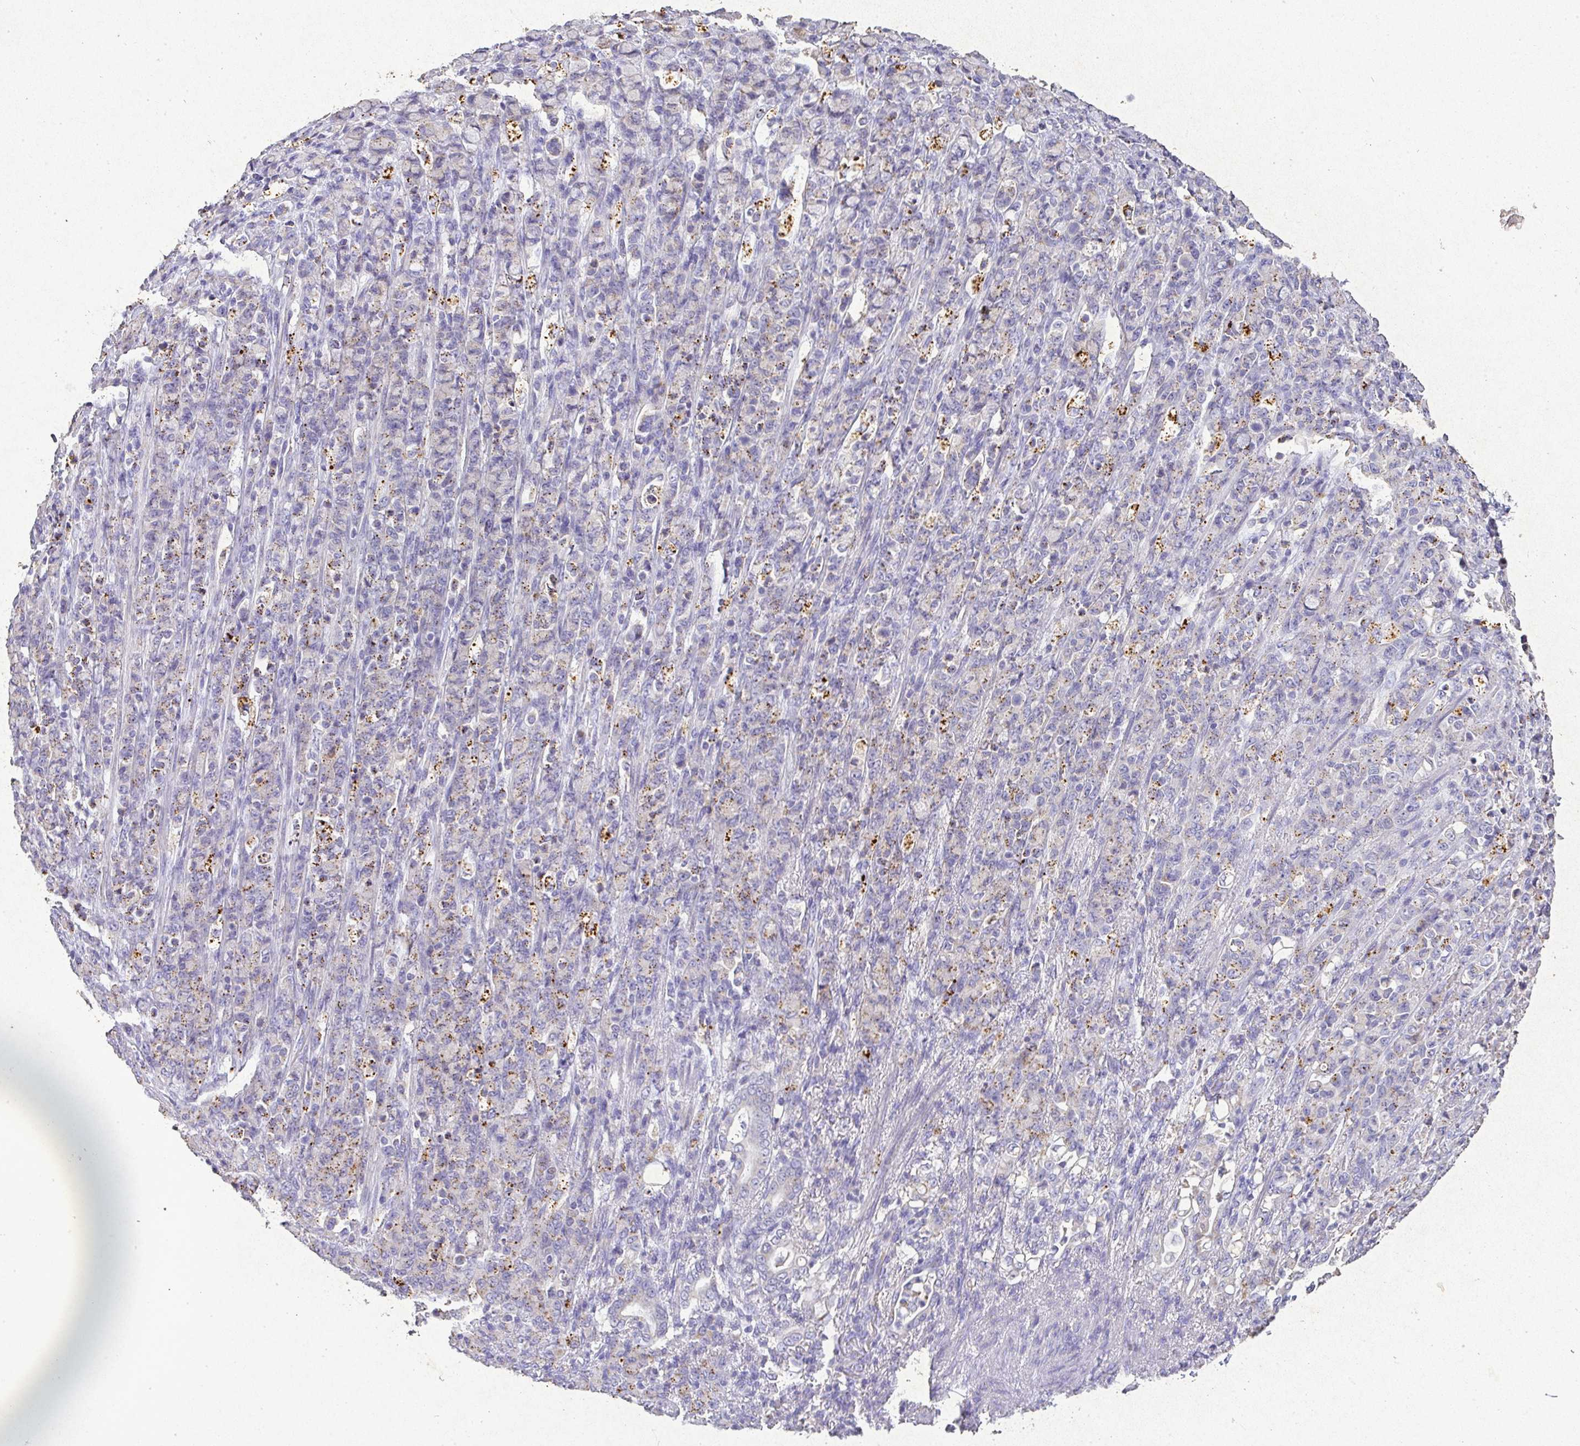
{"staining": {"intensity": "moderate", "quantity": "<25%", "location": "cytoplasmic/membranous"}, "tissue": "stomach cancer", "cell_type": "Tumor cells", "image_type": "cancer", "snomed": [{"axis": "morphology", "description": "Normal tissue, NOS"}, {"axis": "morphology", "description": "Adenocarcinoma, NOS"}, {"axis": "topography", "description": "Stomach"}], "caption": "The histopathology image exhibits staining of stomach adenocarcinoma, revealing moderate cytoplasmic/membranous protein positivity (brown color) within tumor cells. Immunohistochemistry stains the protein in brown and the nuclei are stained blue.", "gene": "RPS2", "patient": {"sex": "female", "age": 79}}